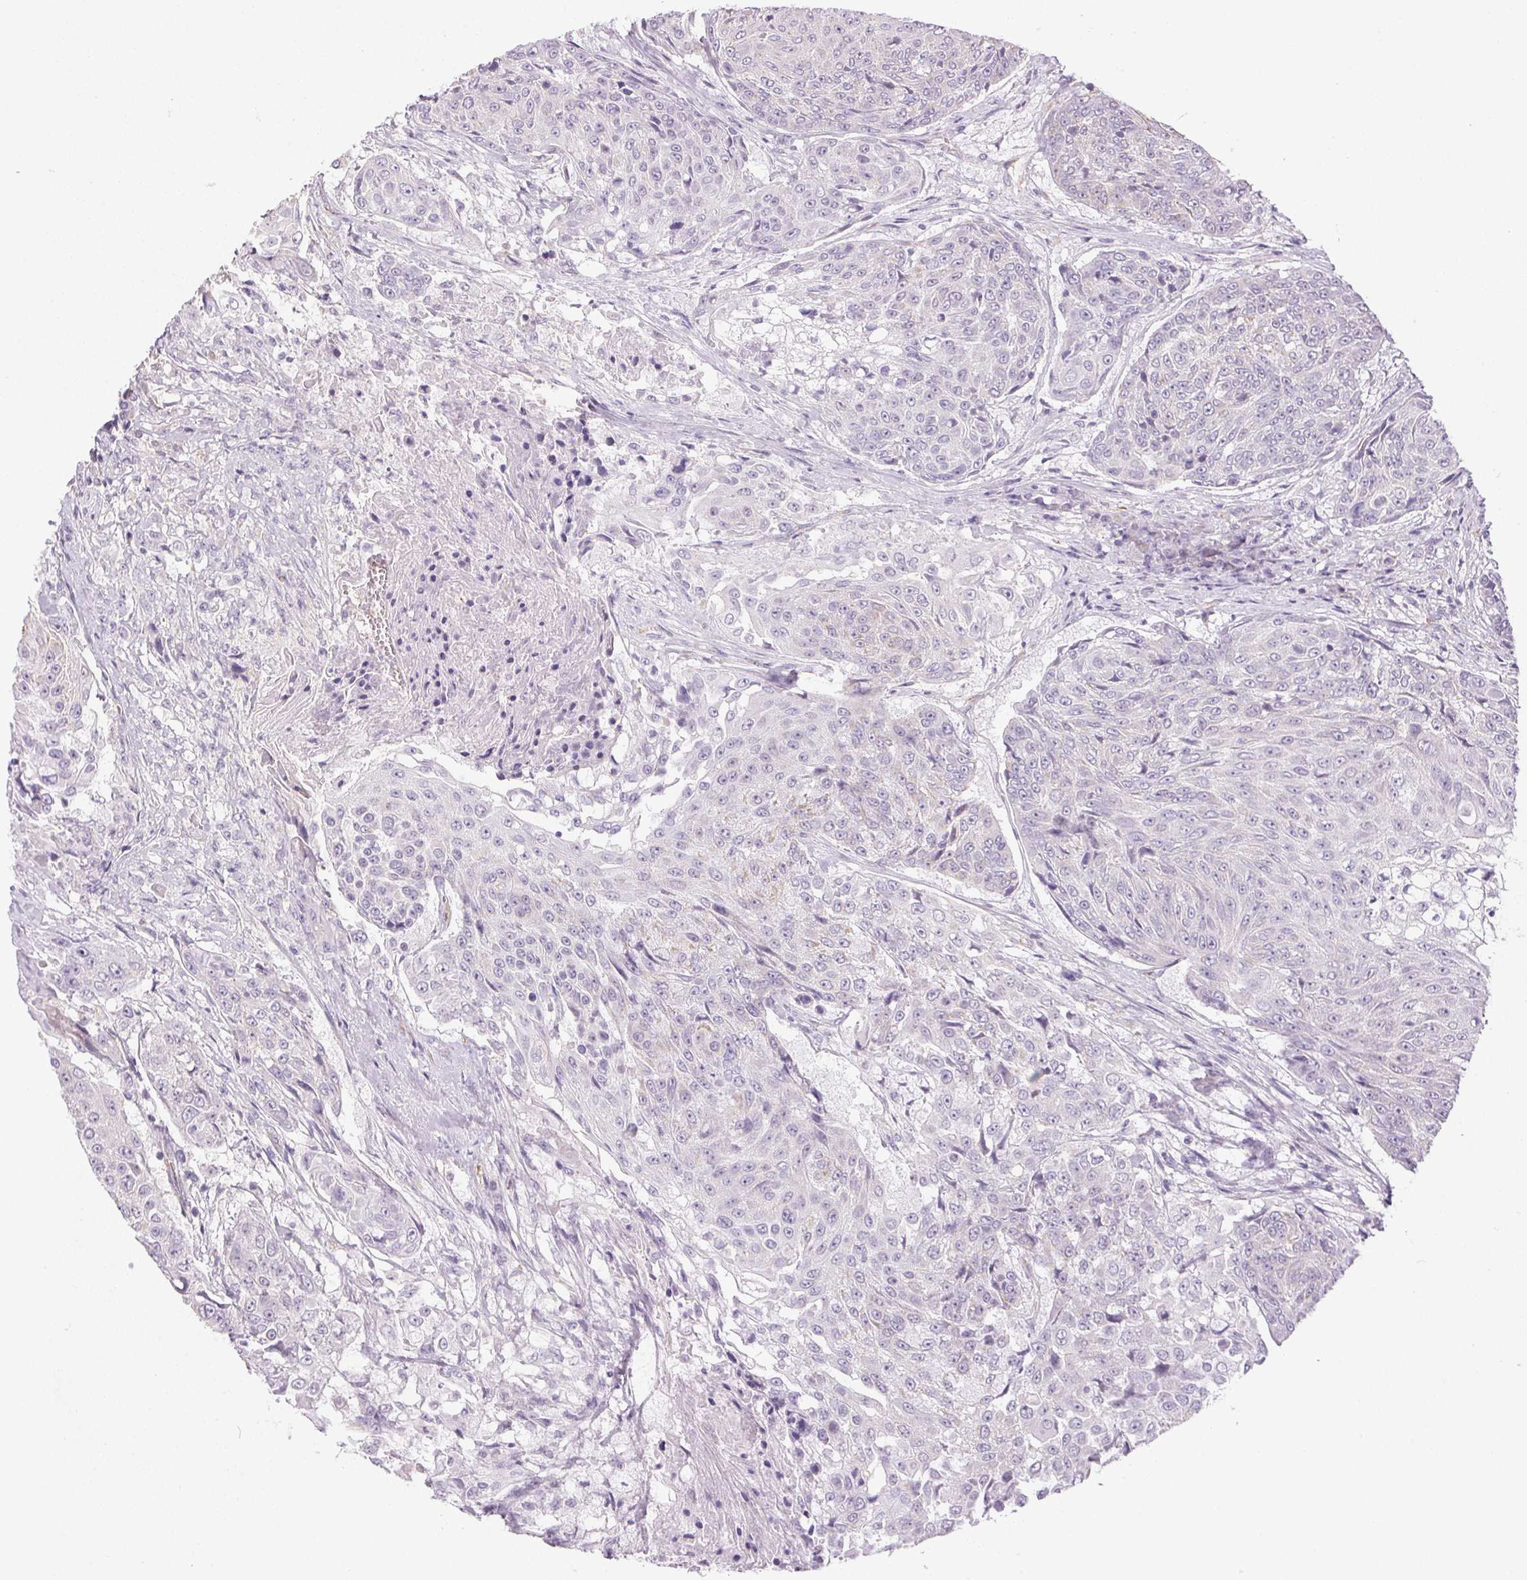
{"staining": {"intensity": "negative", "quantity": "none", "location": "none"}, "tissue": "urothelial cancer", "cell_type": "Tumor cells", "image_type": "cancer", "snomed": [{"axis": "morphology", "description": "Urothelial carcinoma, High grade"}, {"axis": "topography", "description": "Urinary bladder"}], "caption": "IHC histopathology image of neoplastic tissue: urothelial carcinoma (high-grade) stained with DAB shows no significant protein staining in tumor cells.", "gene": "SMYD1", "patient": {"sex": "female", "age": 63}}